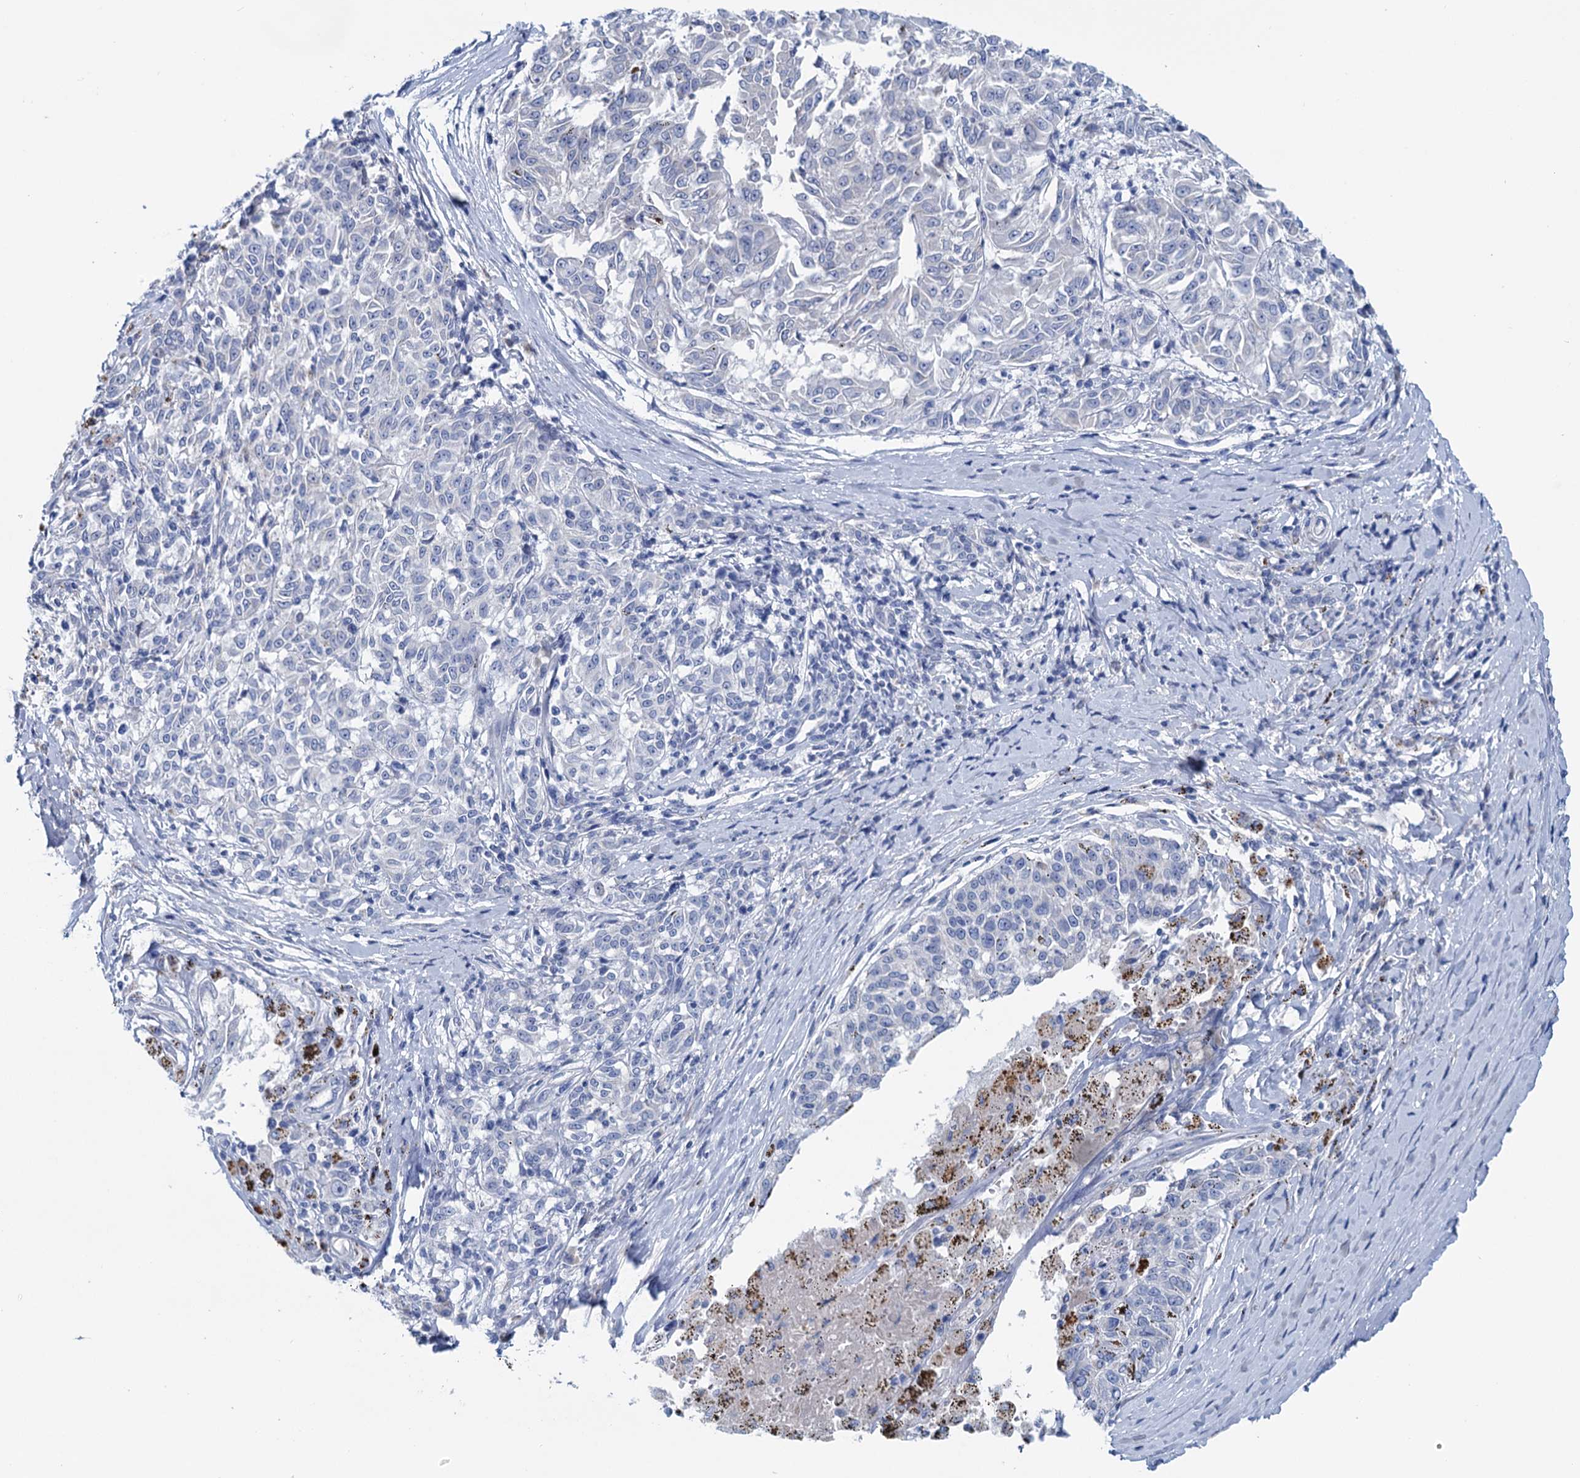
{"staining": {"intensity": "negative", "quantity": "none", "location": "none"}, "tissue": "melanoma", "cell_type": "Tumor cells", "image_type": "cancer", "snomed": [{"axis": "morphology", "description": "Malignant melanoma, NOS"}, {"axis": "topography", "description": "Skin"}], "caption": "This is an immunohistochemistry image of malignant melanoma. There is no staining in tumor cells.", "gene": "MYOZ3", "patient": {"sex": "female", "age": 72}}